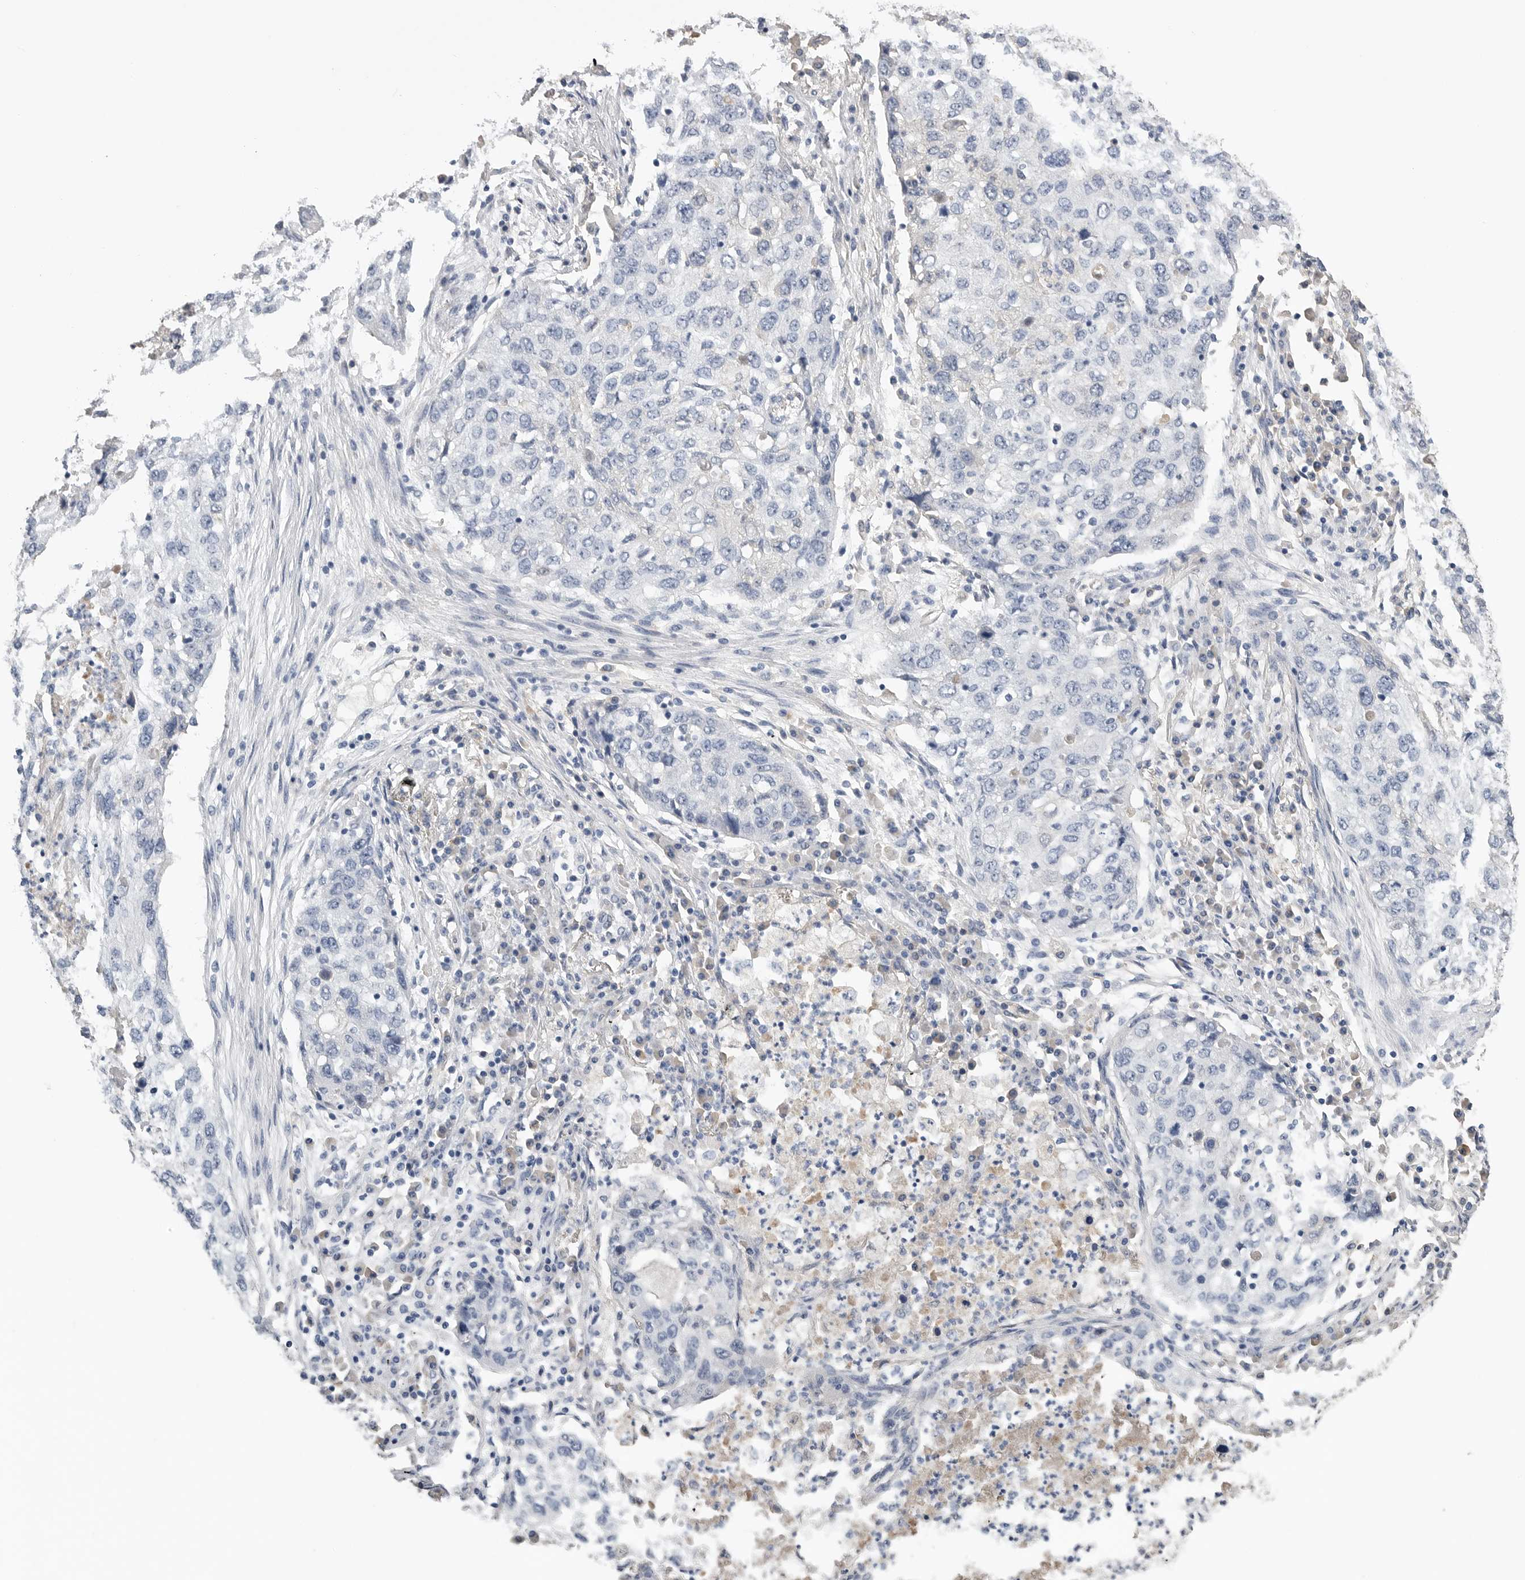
{"staining": {"intensity": "negative", "quantity": "none", "location": "none"}, "tissue": "lung cancer", "cell_type": "Tumor cells", "image_type": "cancer", "snomed": [{"axis": "morphology", "description": "Squamous cell carcinoma, NOS"}, {"axis": "topography", "description": "Lung"}], "caption": "The histopathology image shows no staining of tumor cells in lung cancer.", "gene": "FABP6", "patient": {"sex": "female", "age": 63}}